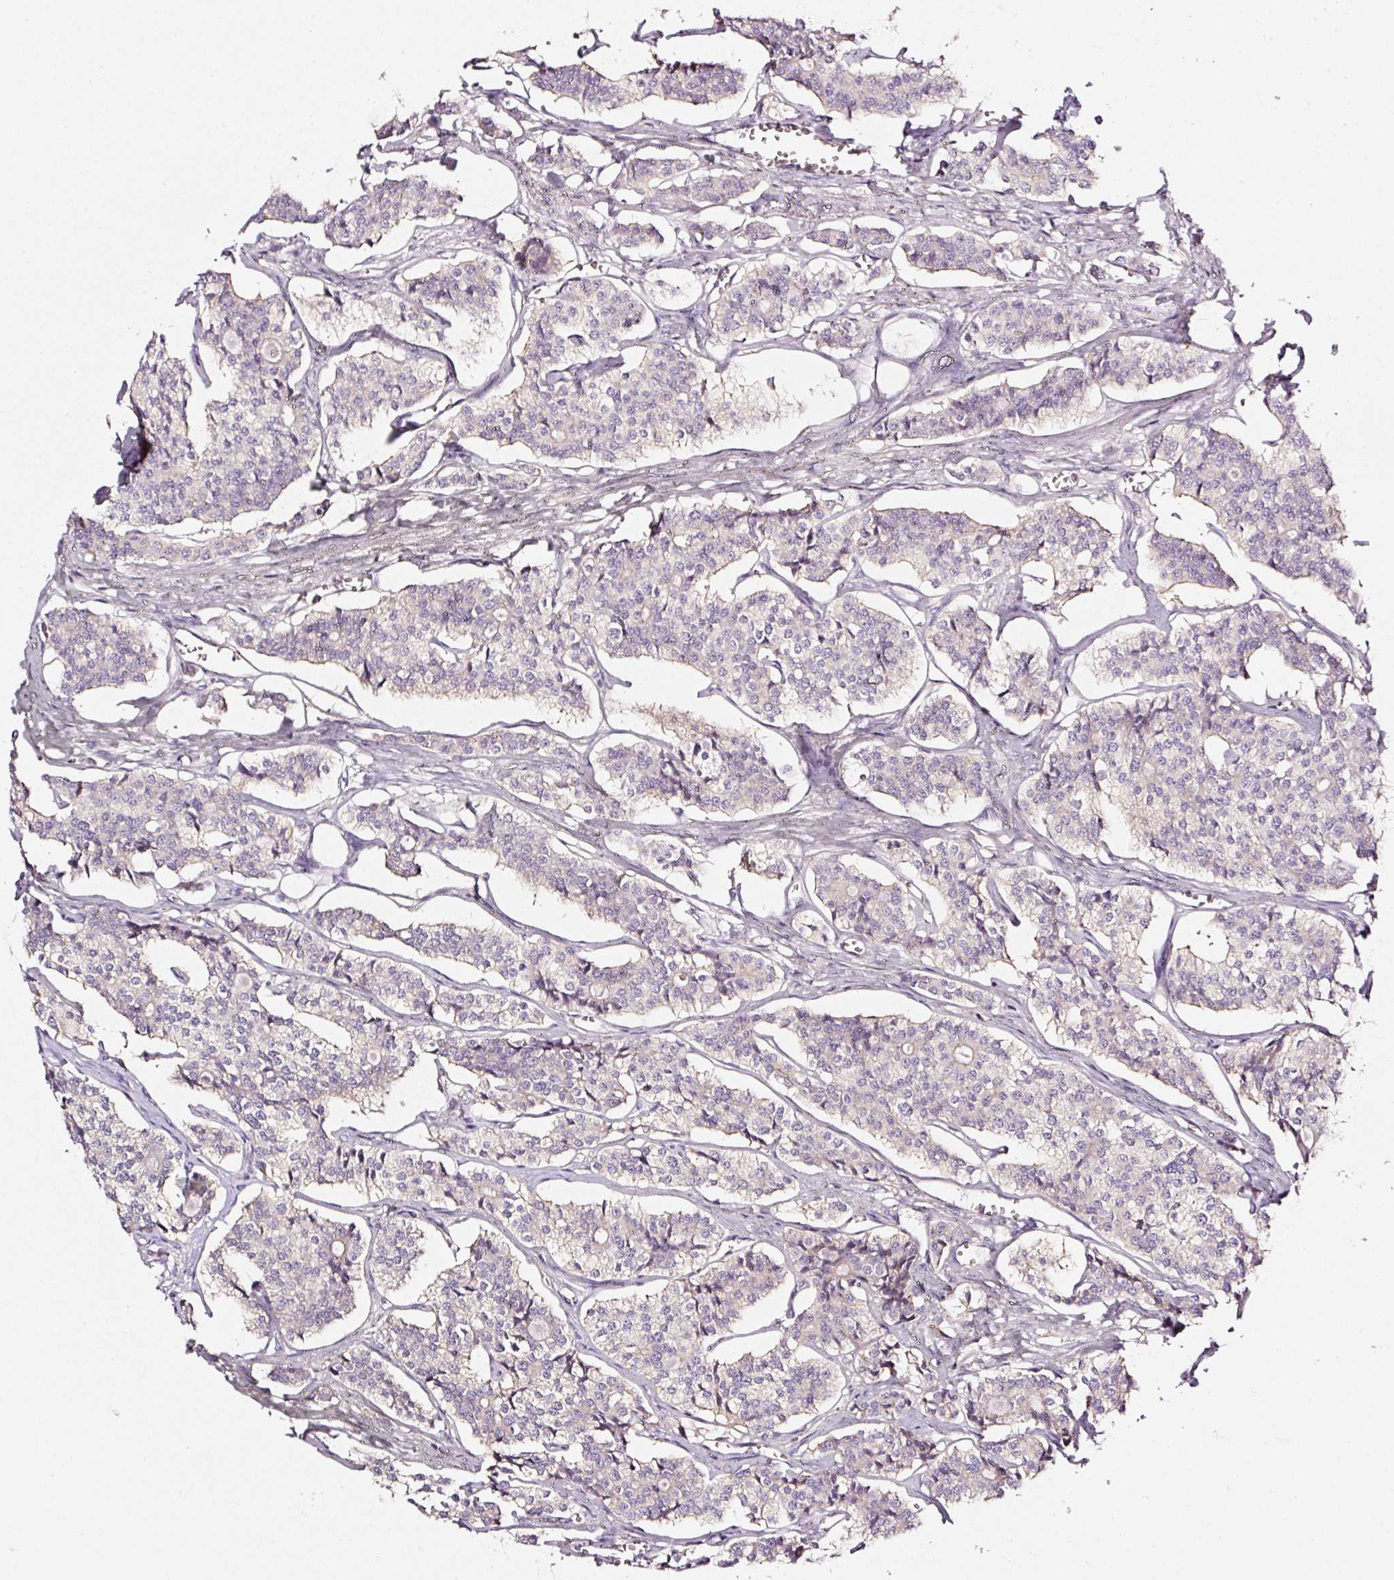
{"staining": {"intensity": "negative", "quantity": "none", "location": "none"}, "tissue": "carcinoid", "cell_type": "Tumor cells", "image_type": "cancer", "snomed": [{"axis": "morphology", "description": "Carcinoid, malignant, NOS"}, {"axis": "topography", "description": "Small intestine"}], "caption": "Carcinoid stained for a protein using immunohistochemistry (IHC) shows no expression tumor cells.", "gene": "CD47", "patient": {"sex": "male", "age": 63}}